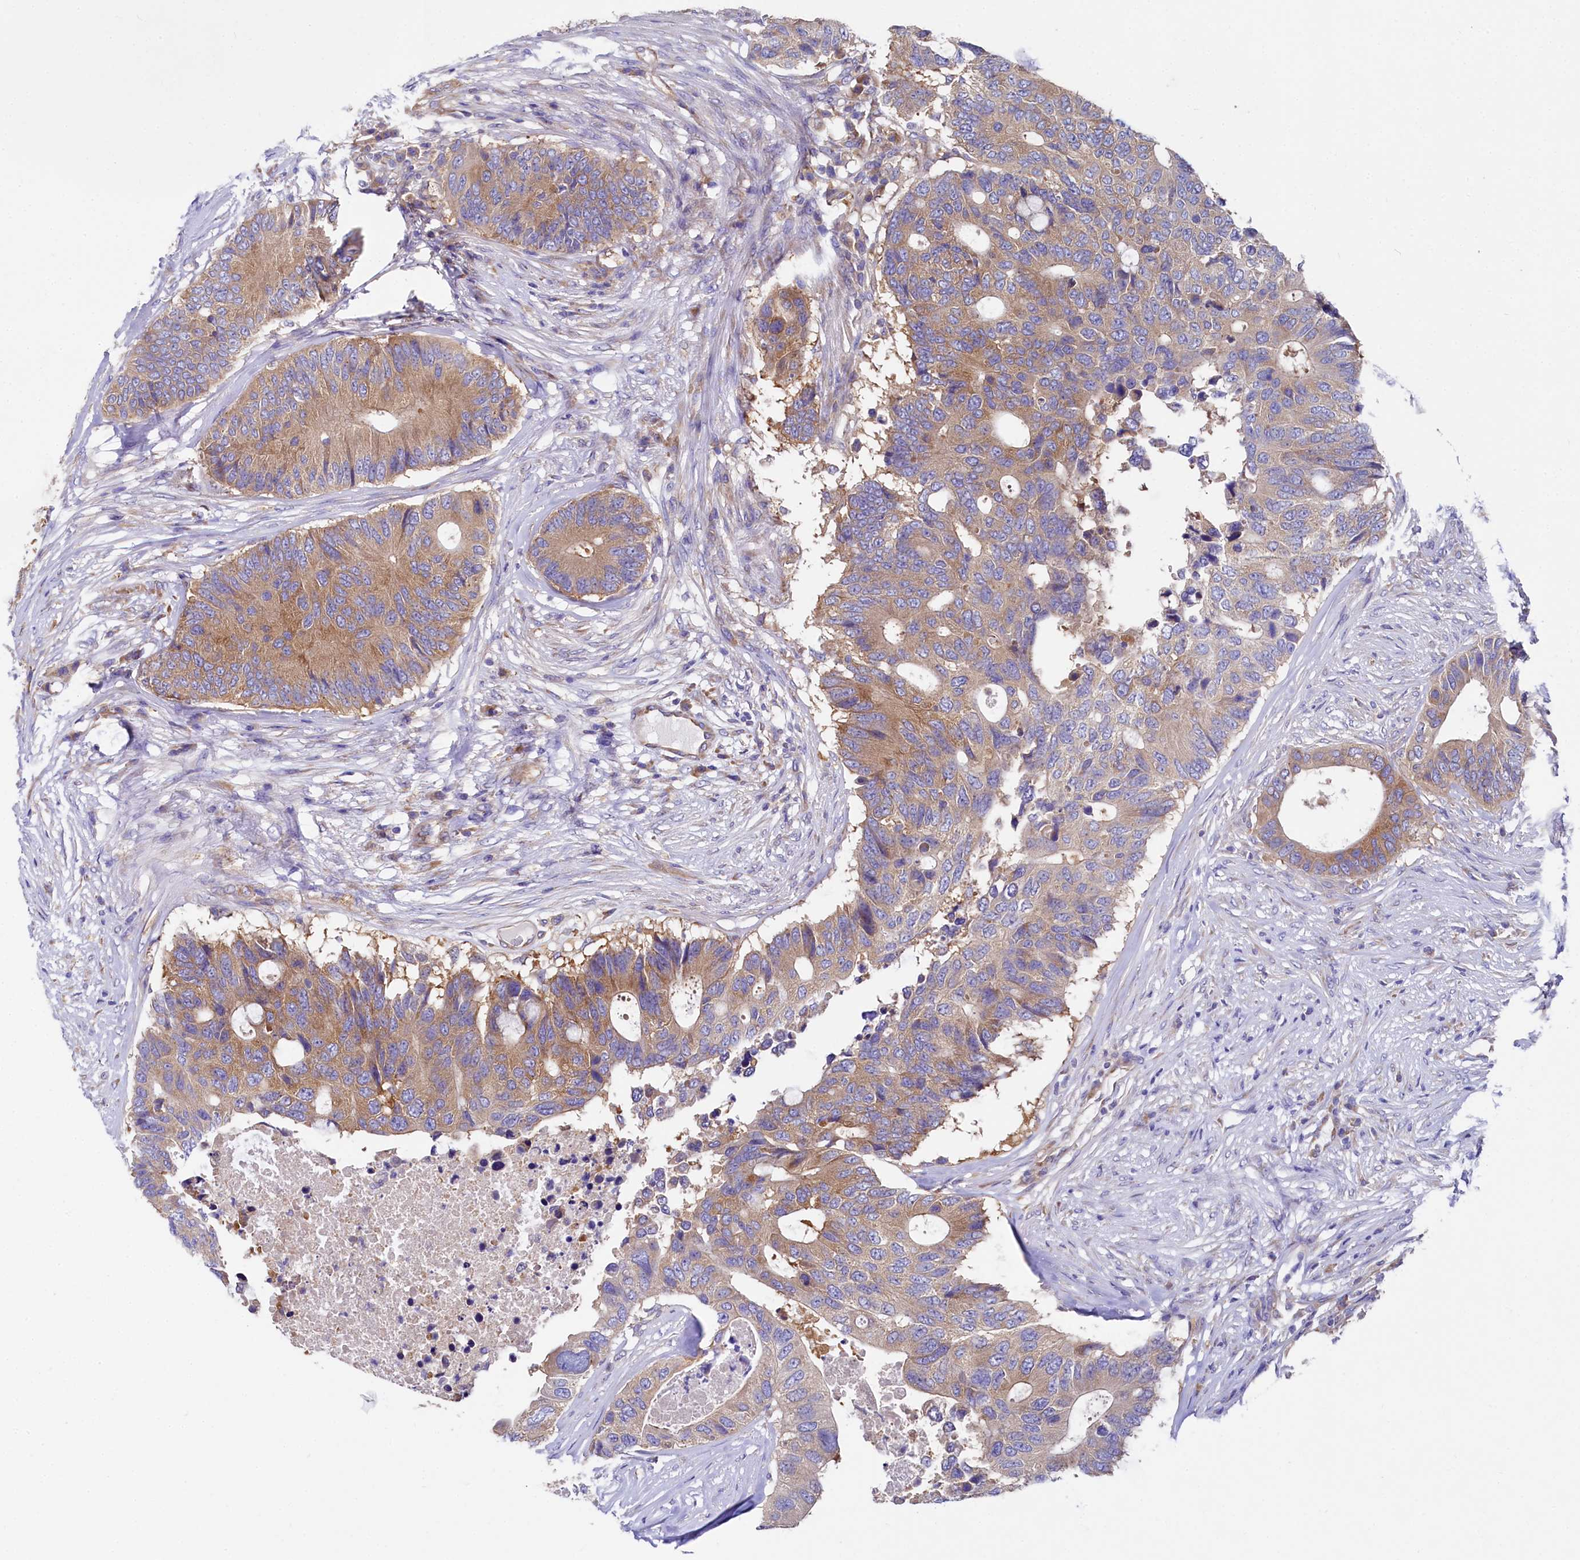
{"staining": {"intensity": "moderate", "quantity": ">75%", "location": "cytoplasmic/membranous"}, "tissue": "colorectal cancer", "cell_type": "Tumor cells", "image_type": "cancer", "snomed": [{"axis": "morphology", "description": "Adenocarcinoma, NOS"}, {"axis": "topography", "description": "Colon"}], "caption": "Approximately >75% of tumor cells in human colorectal cancer reveal moderate cytoplasmic/membranous protein positivity as visualized by brown immunohistochemical staining.", "gene": "QARS1", "patient": {"sex": "male", "age": 71}}